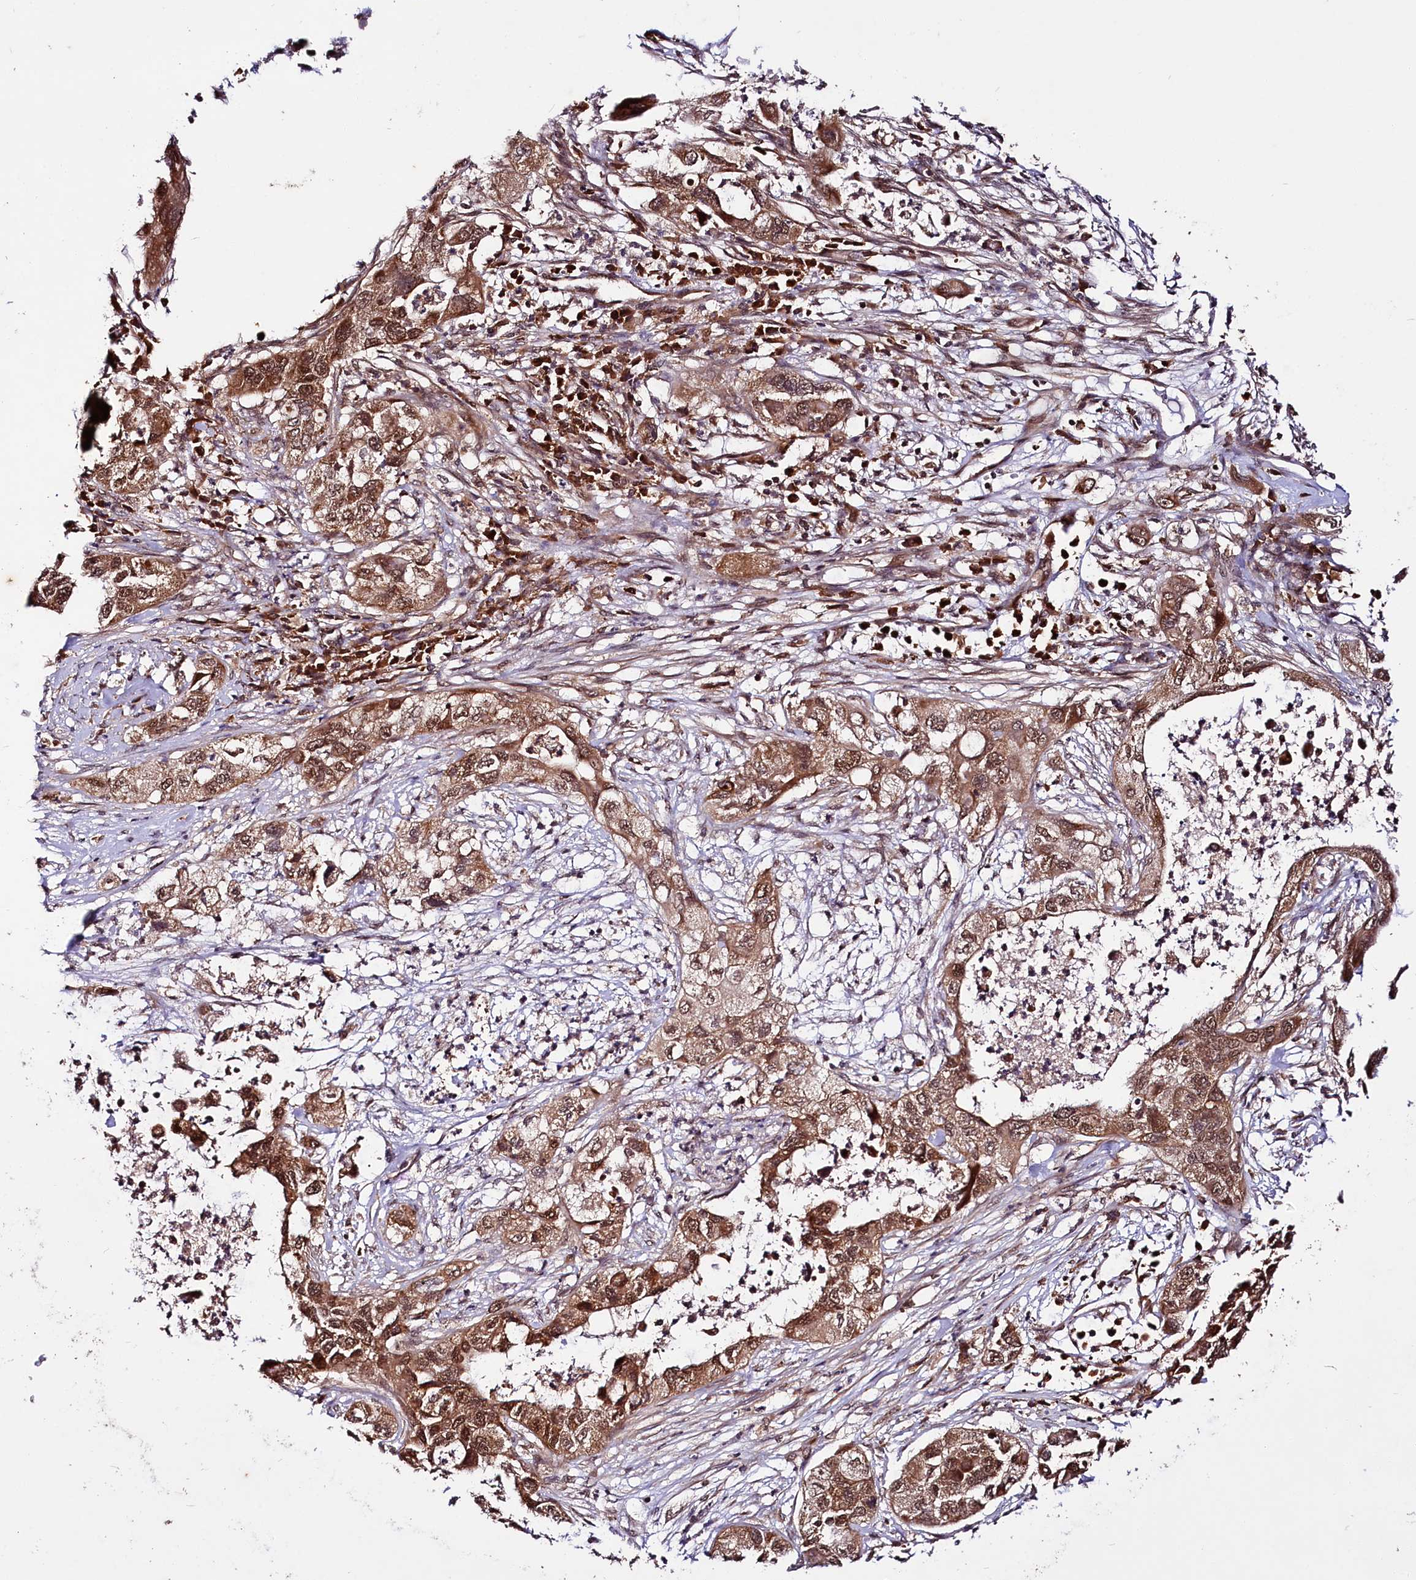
{"staining": {"intensity": "strong", "quantity": ">75%", "location": "cytoplasmic/membranous,nuclear"}, "tissue": "pancreatic cancer", "cell_type": "Tumor cells", "image_type": "cancer", "snomed": [{"axis": "morphology", "description": "Adenocarcinoma, NOS"}, {"axis": "topography", "description": "Pancreas"}], "caption": "Adenocarcinoma (pancreatic) was stained to show a protein in brown. There is high levels of strong cytoplasmic/membranous and nuclear expression in about >75% of tumor cells.", "gene": "UBE3A", "patient": {"sex": "female", "age": 78}}